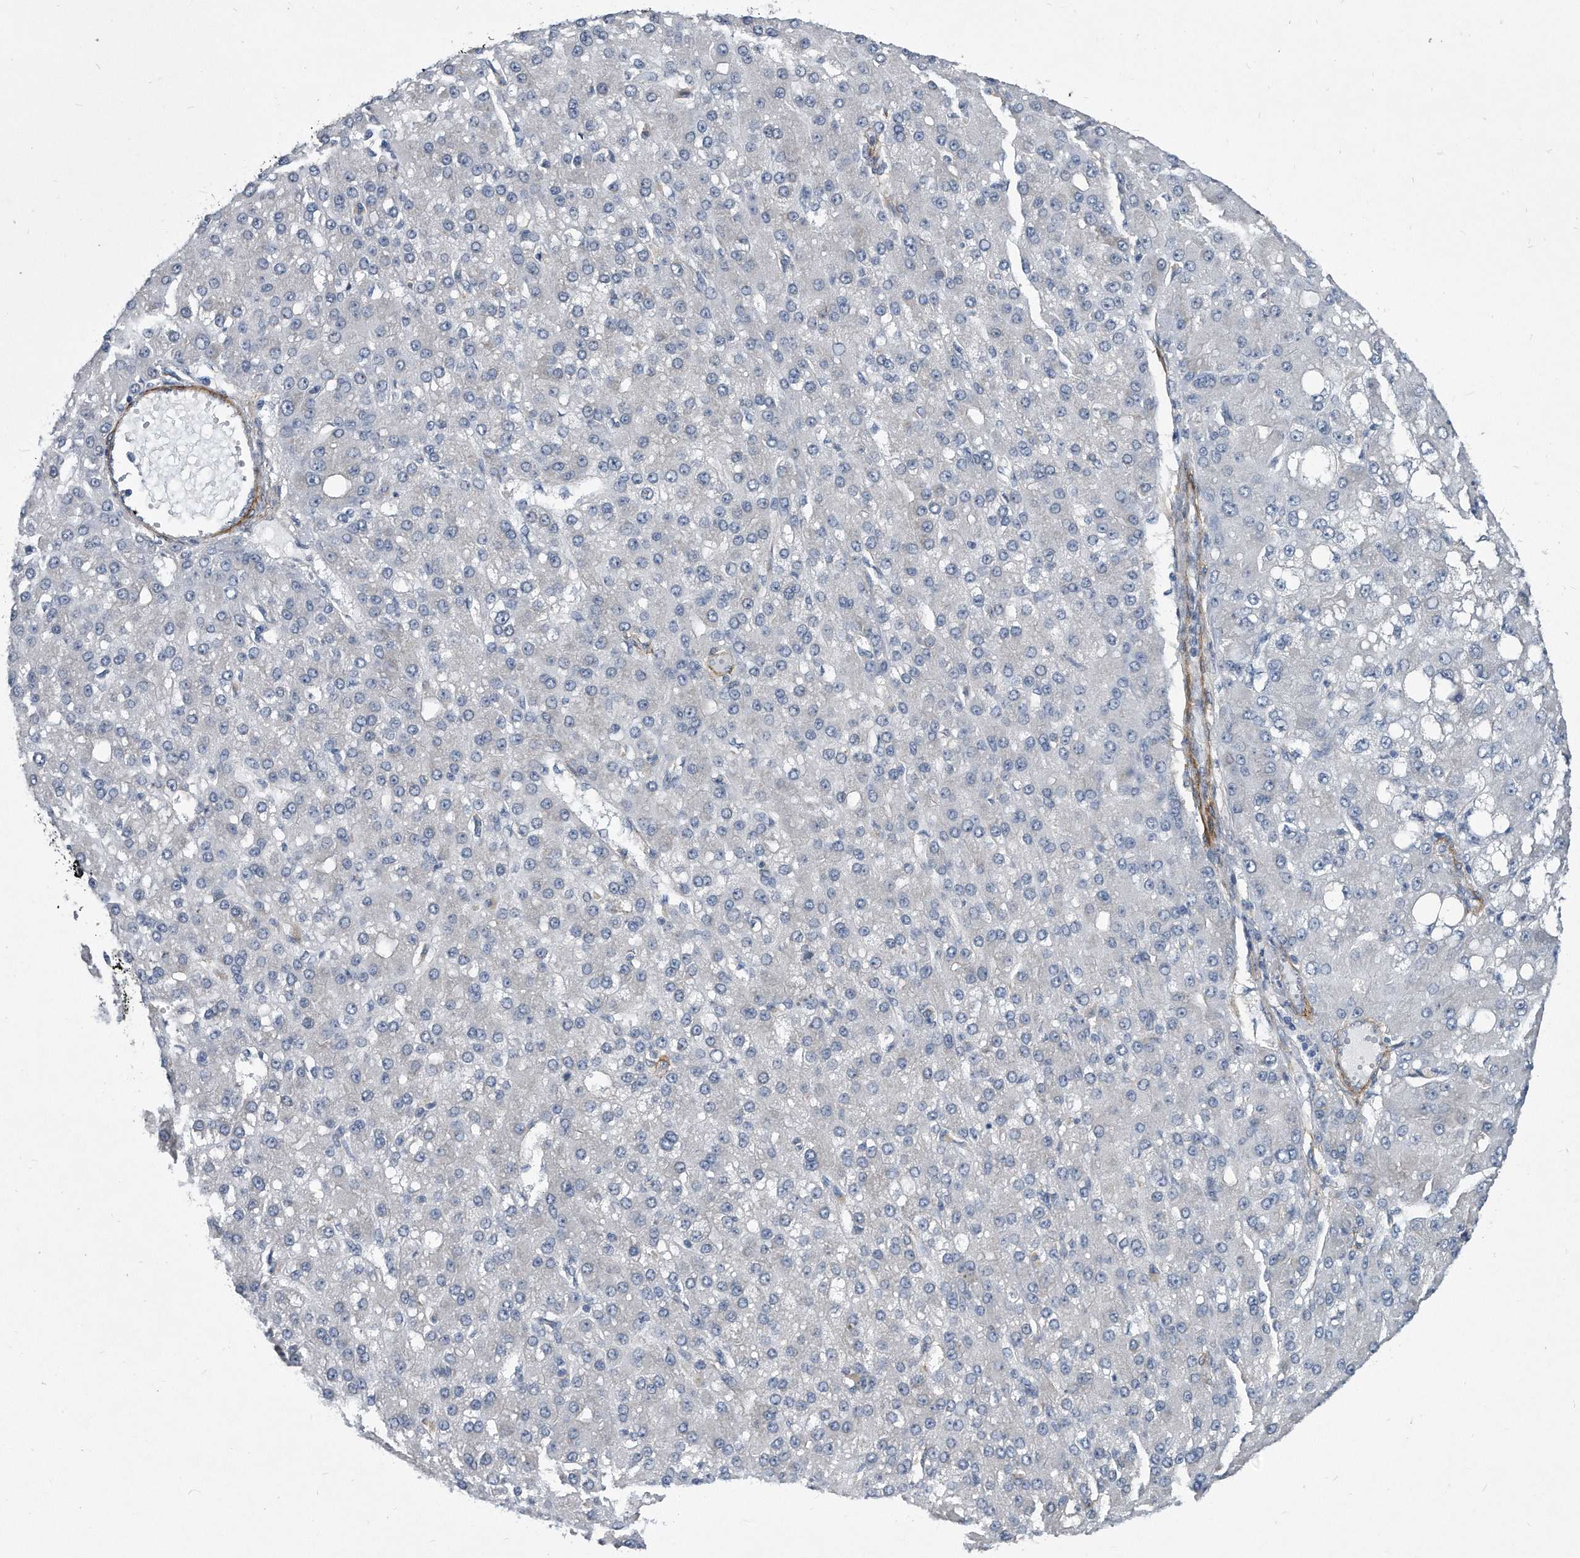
{"staining": {"intensity": "negative", "quantity": "none", "location": "none"}, "tissue": "liver cancer", "cell_type": "Tumor cells", "image_type": "cancer", "snomed": [{"axis": "morphology", "description": "Carcinoma, Hepatocellular, NOS"}, {"axis": "topography", "description": "Liver"}], "caption": "Immunohistochemistry (IHC) histopathology image of liver hepatocellular carcinoma stained for a protein (brown), which shows no expression in tumor cells. (Stains: DAB (3,3'-diaminobenzidine) immunohistochemistry (IHC) with hematoxylin counter stain, Microscopy: brightfield microscopy at high magnification).", "gene": "EIF2B4", "patient": {"sex": "male", "age": 67}}